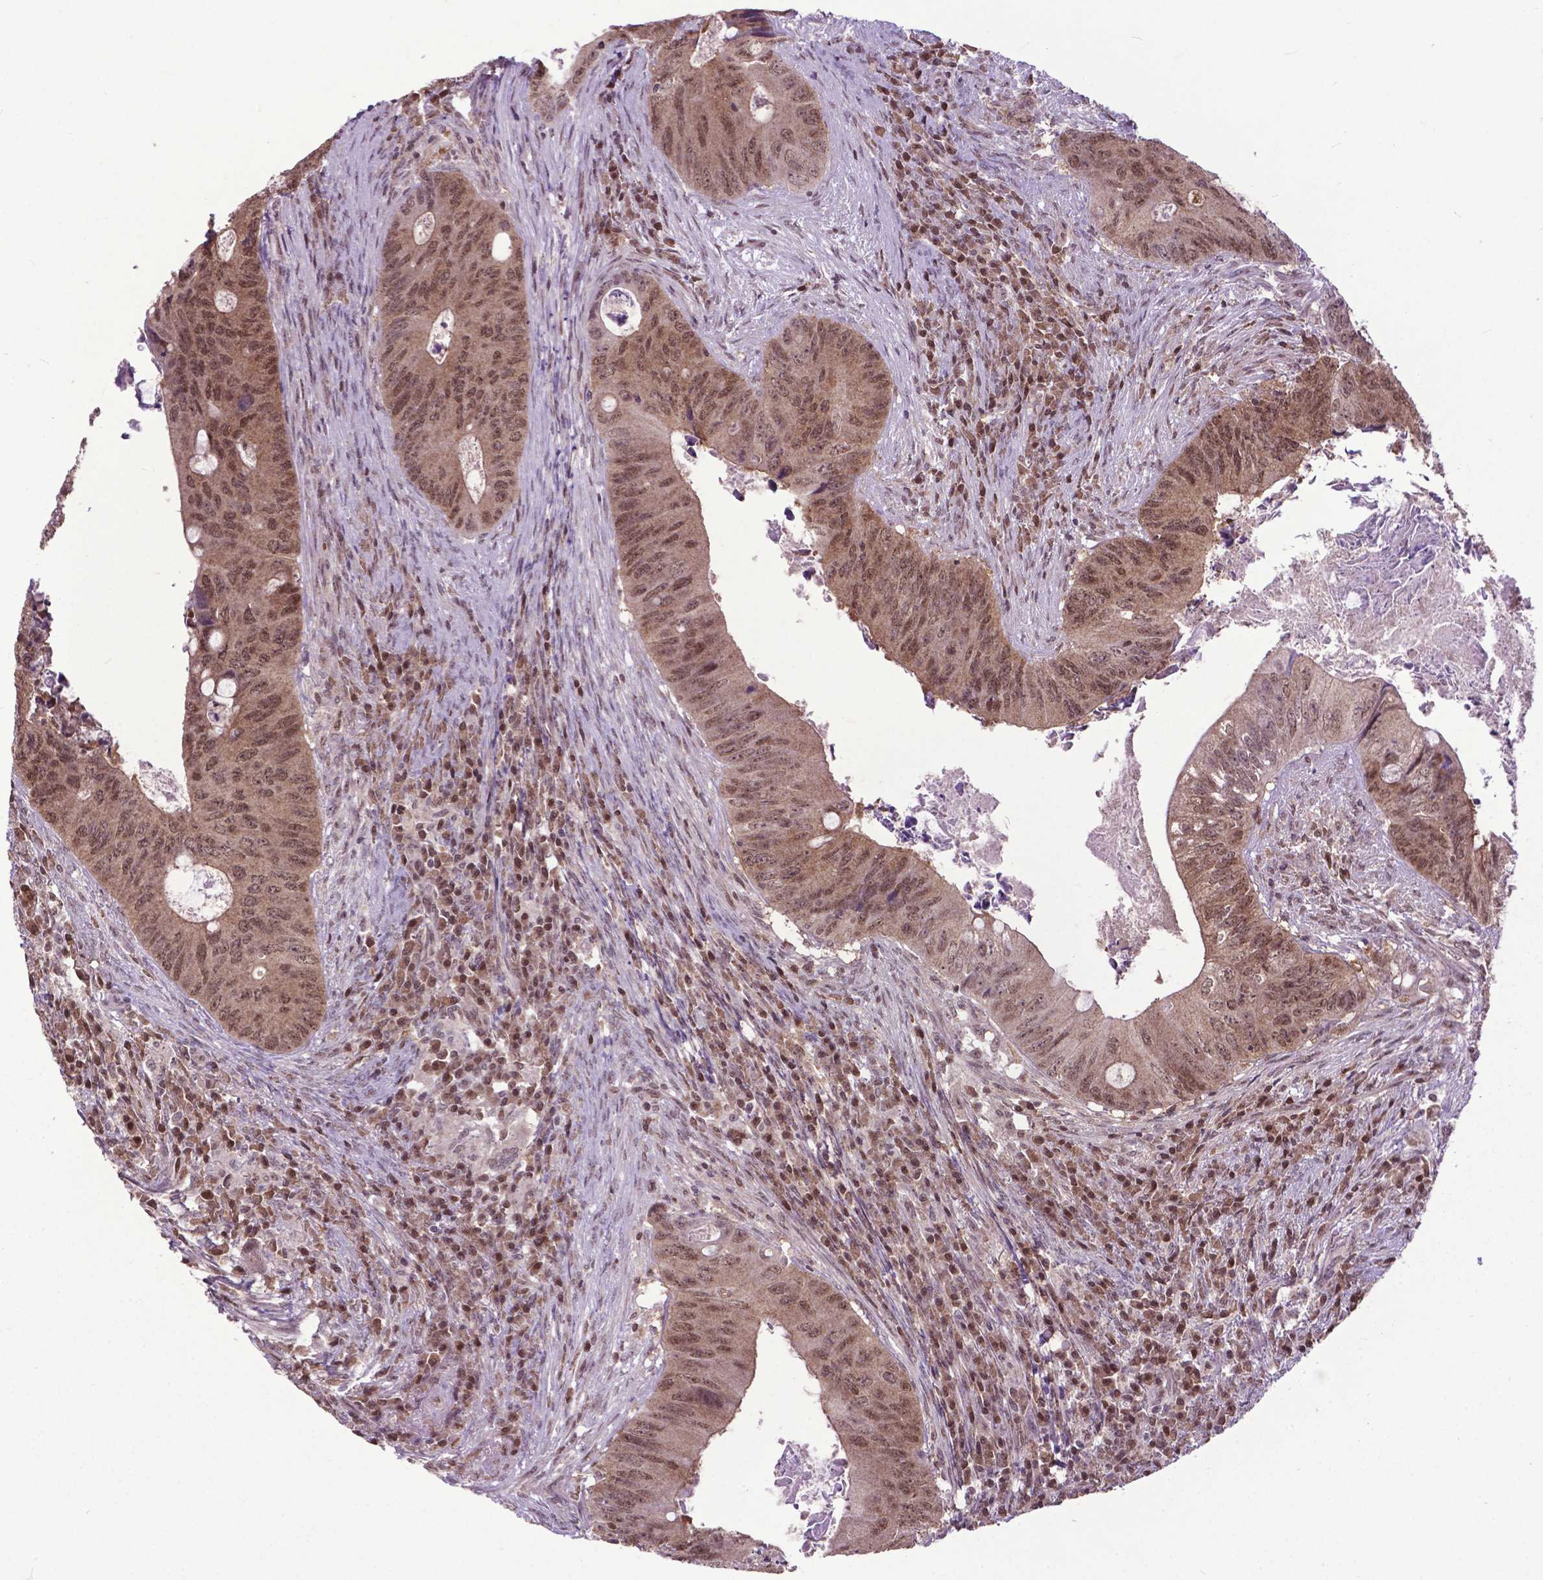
{"staining": {"intensity": "moderate", "quantity": ">75%", "location": "nuclear"}, "tissue": "colorectal cancer", "cell_type": "Tumor cells", "image_type": "cancer", "snomed": [{"axis": "morphology", "description": "Adenocarcinoma, NOS"}, {"axis": "topography", "description": "Colon"}], "caption": "Approximately >75% of tumor cells in adenocarcinoma (colorectal) reveal moderate nuclear protein staining as visualized by brown immunohistochemical staining.", "gene": "FAF1", "patient": {"sex": "female", "age": 74}}